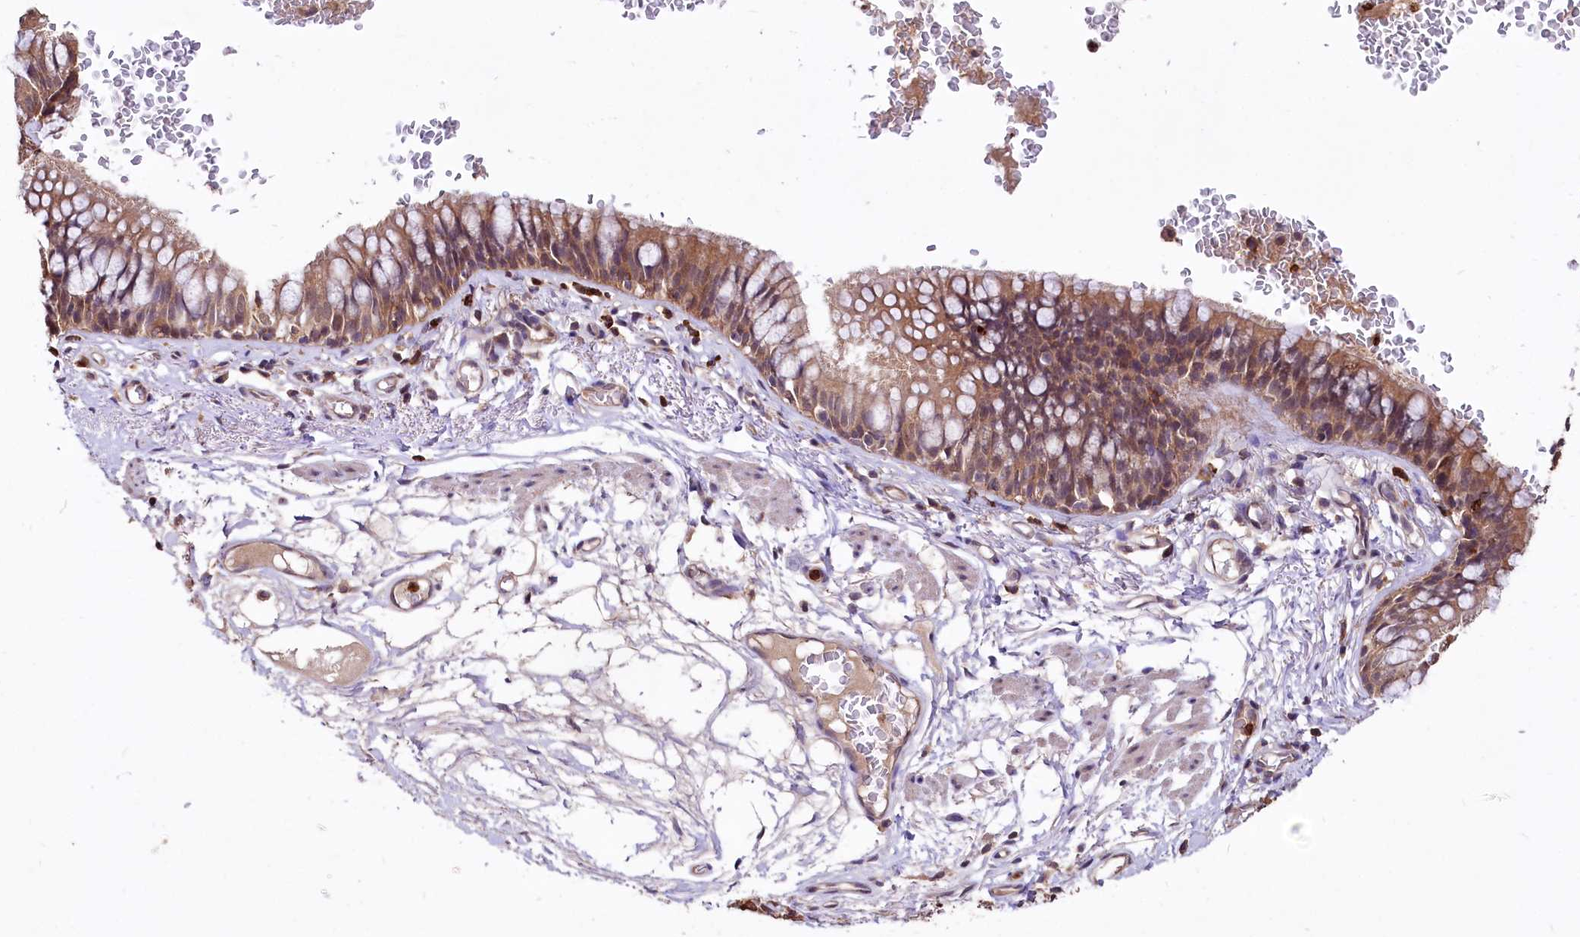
{"staining": {"intensity": "moderate", "quantity": ">75%", "location": "cytoplasmic/membranous"}, "tissue": "bronchus", "cell_type": "Respiratory epithelial cells", "image_type": "normal", "snomed": [{"axis": "morphology", "description": "Normal tissue, NOS"}, {"axis": "topography", "description": "Cartilage tissue"}, {"axis": "topography", "description": "Bronchus"}], "caption": "Immunohistochemistry (DAB (3,3'-diaminobenzidine)) staining of normal bronchus demonstrates moderate cytoplasmic/membranous protein positivity in about >75% of respiratory epithelial cells. The protein of interest is stained brown, and the nuclei are stained in blue (DAB IHC with brightfield microscopy, high magnification).", "gene": "KLRB1", "patient": {"sex": "female", "age": 36}}